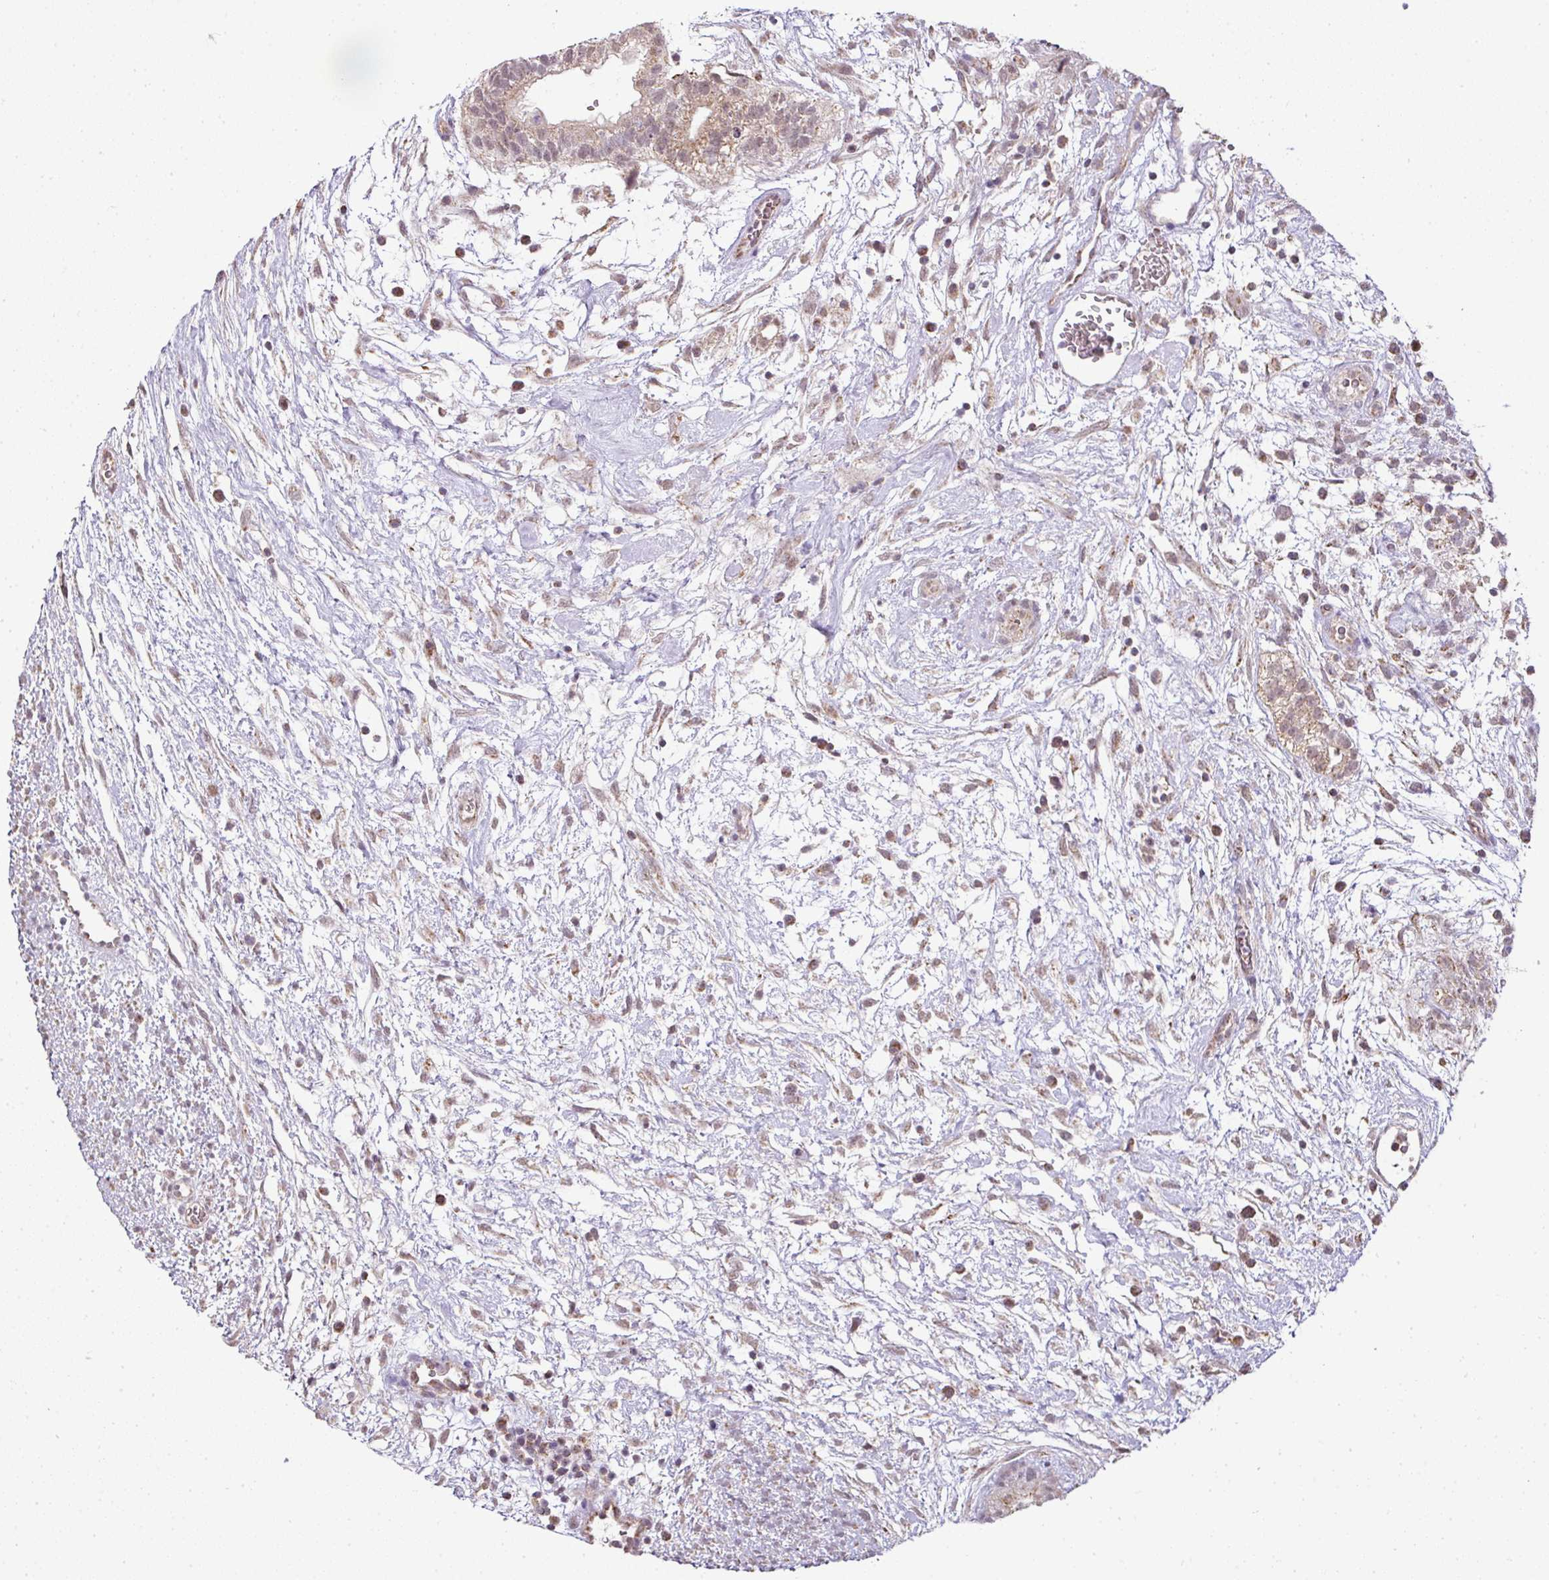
{"staining": {"intensity": "moderate", "quantity": "25%-75%", "location": "cytoplasmic/membranous"}, "tissue": "testis cancer", "cell_type": "Tumor cells", "image_type": "cancer", "snomed": [{"axis": "morphology", "description": "Carcinoma, Embryonal, NOS"}, {"axis": "topography", "description": "Testis"}], "caption": "Human embryonal carcinoma (testis) stained with a brown dye displays moderate cytoplasmic/membranous positive expression in approximately 25%-75% of tumor cells.", "gene": "MYOM2", "patient": {"sex": "male", "age": 32}}